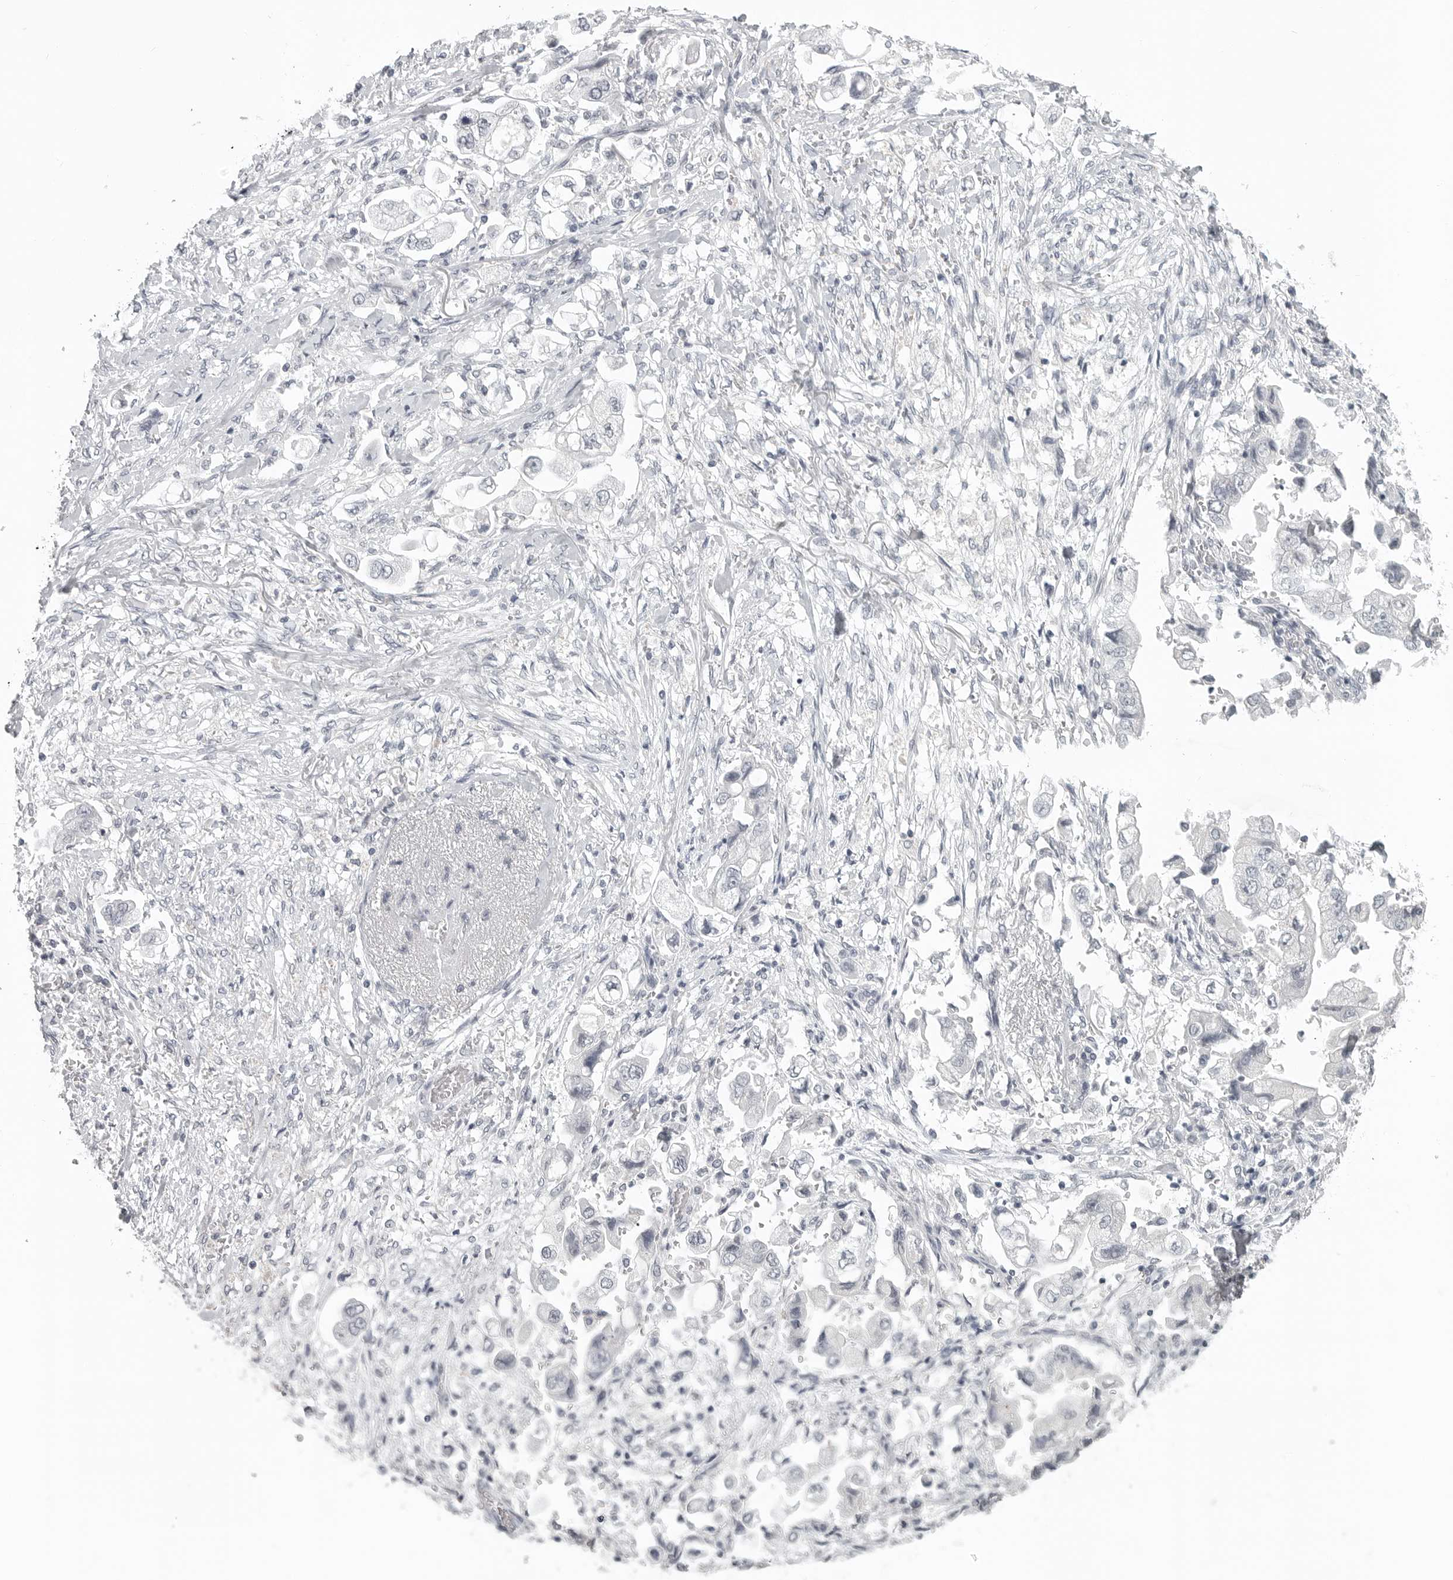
{"staining": {"intensity": "negative", "quantity": "none", "location": "none"}, "tissue": "stomach cancer", "cell_type": "Tumor cells", "image_type": "cancer", "snomed": [{"axis": "morphology", "description": "Adenocarcinoma, NOS"}, {"axis": "topography", "description": "Stomach"}], "caption": "Tumor cells show no significant expression in stomach cancer.", "gene": "BPIFA1", "patient": {"sex": "male", "age": 62}}